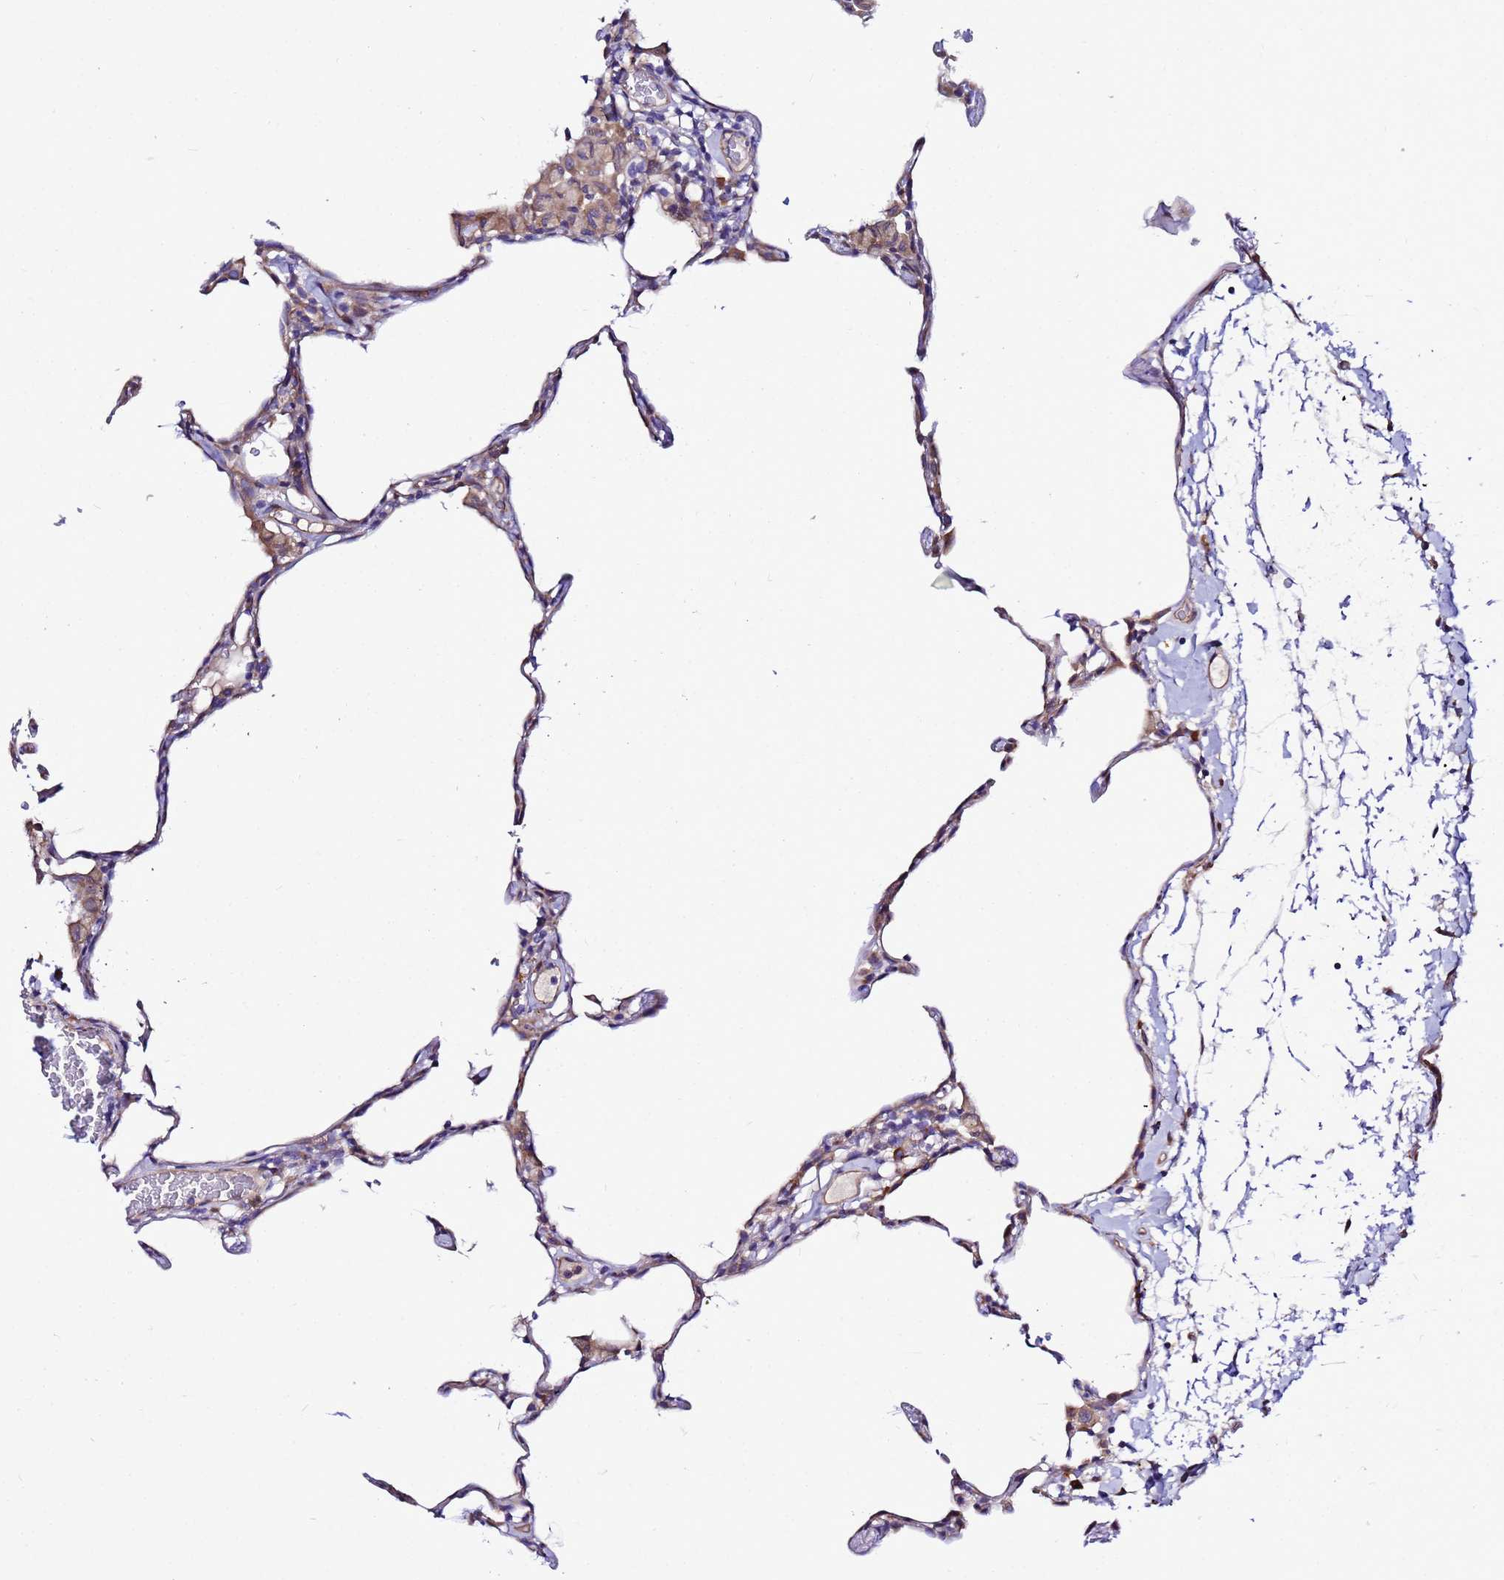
{"staining": {"intensity": "moderate", "quantity": "25%-75%", "location": "cytoplasmic/membranous"}, "tissue": "lung", "cell_type": "Alveolar cells", "image_type": "normal", "snomed": [{"axis": "morphology", "description": "Normal tissue, NOS"}, {"axis": "topography", "description": "Lung"}], "caption": "IHC staining of normal lung, which displays medium levels of moderate cytoplasmic/membranous expression in about 25%-75% of alveolar cells indicating moderate cytoplasmic/membranous protein expression. The staining was performed using DAB (brown) for protein detection and nuclei were counterstained in hematoxylin (blue).", "gene": "JRKL", "patient": {"sex": "female", "age": 57}}